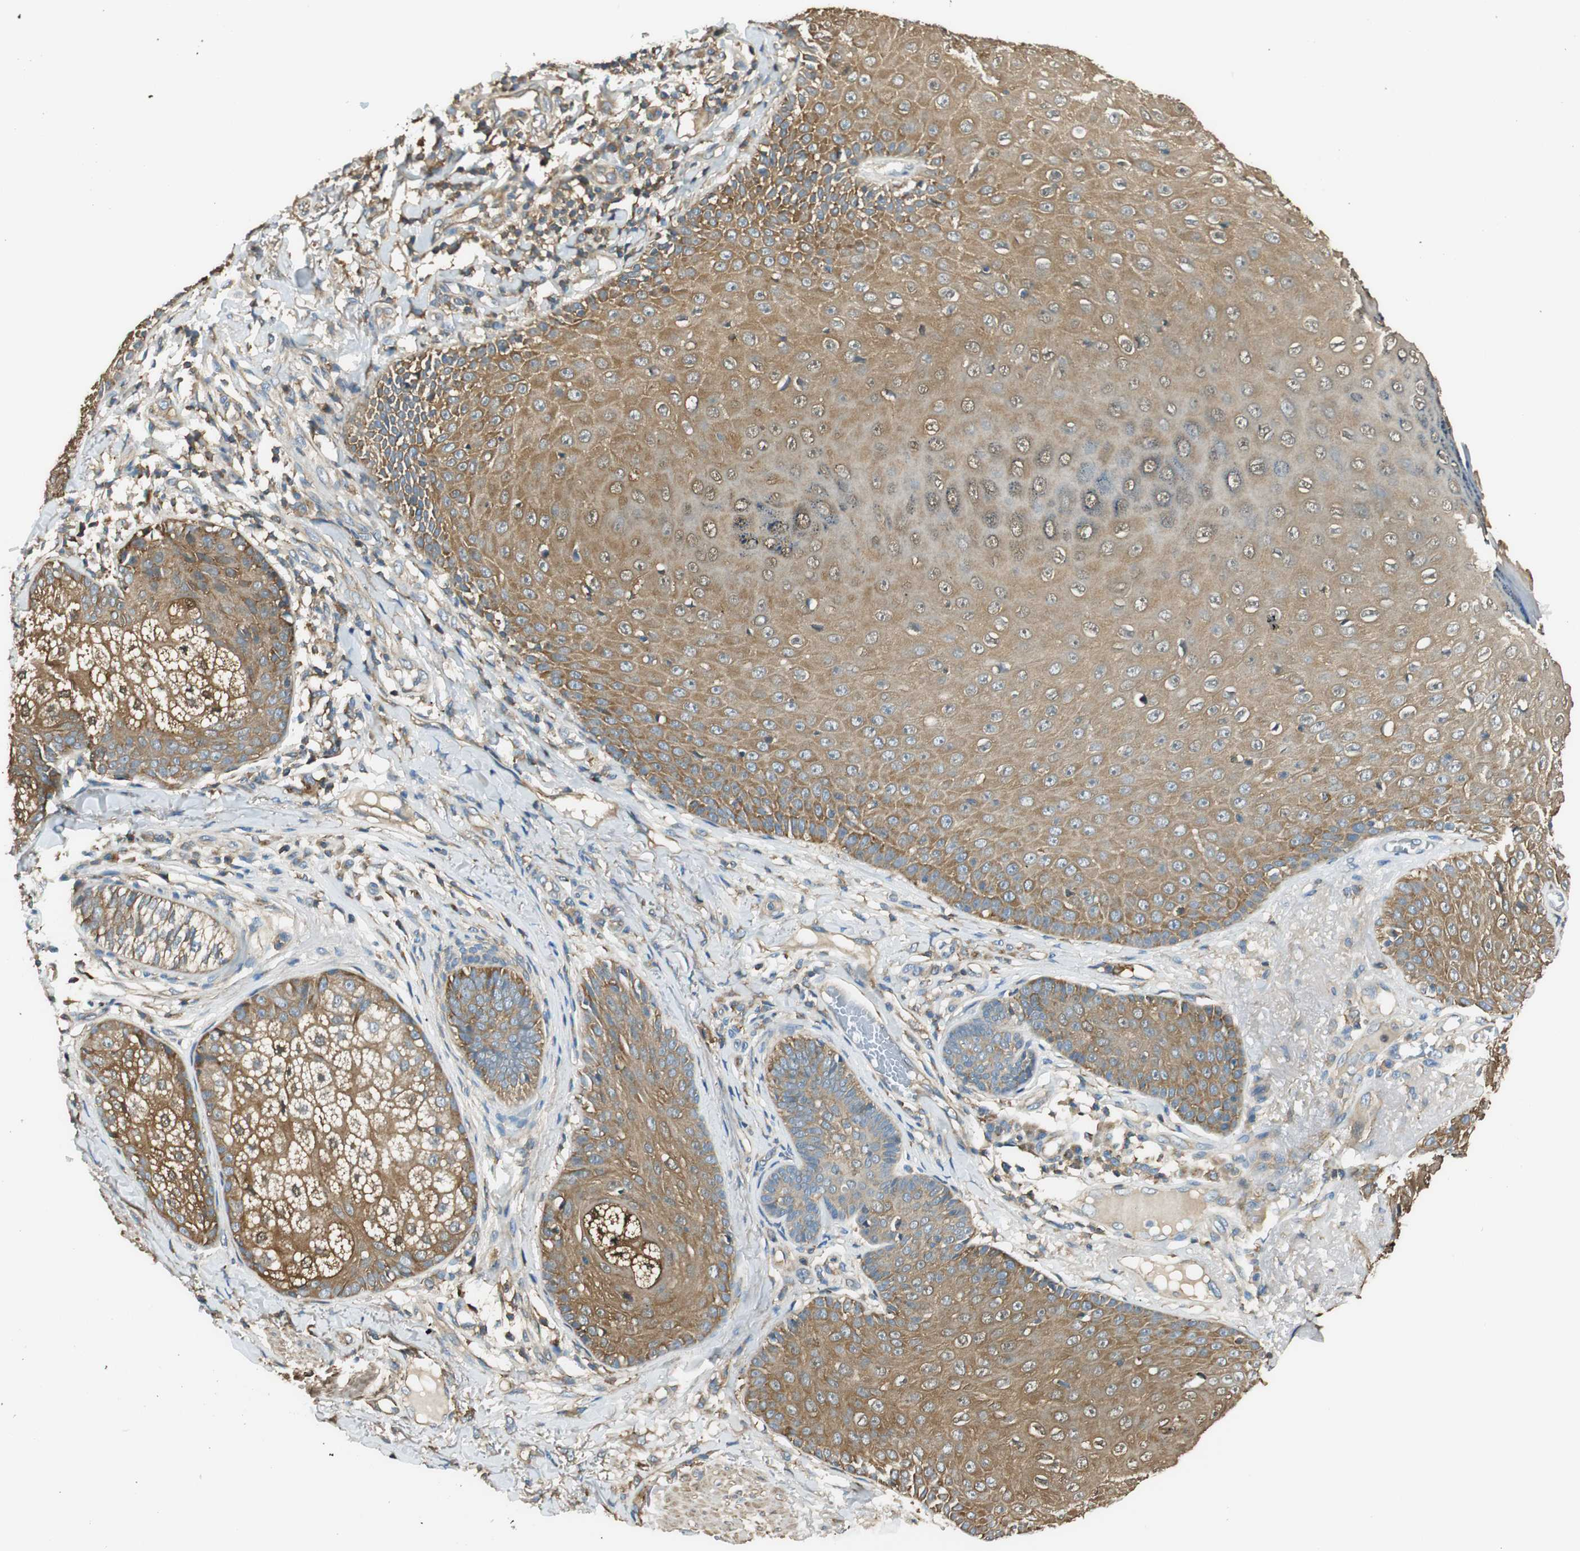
{"staining": {"intensity": "moderate", "quantity": ">75%", "location": "cytoplasmic/membranous"}, "tissue": "skin cancer", "cell_type": "Tumor cells", "image_type": "cancer", "snomed": [{"axis": "morphology", "description": "Normal tissue, NOS"}, {"axis": "morphology", "description": "Basal cell carcinoma"}, {"axis": "topography", "description": "Skin"}], "caption": "This photomicrograph shows skin cancer (basal cell carcinoma) stained with IHC to label a protein in brown. The cytoplasmic/membranous of tumor cells show moderate positivity for the protein. Nuclei are counter-stained blue.", "gene": "PI4K2B", "patient": {"sex": "male", "age": 52}}